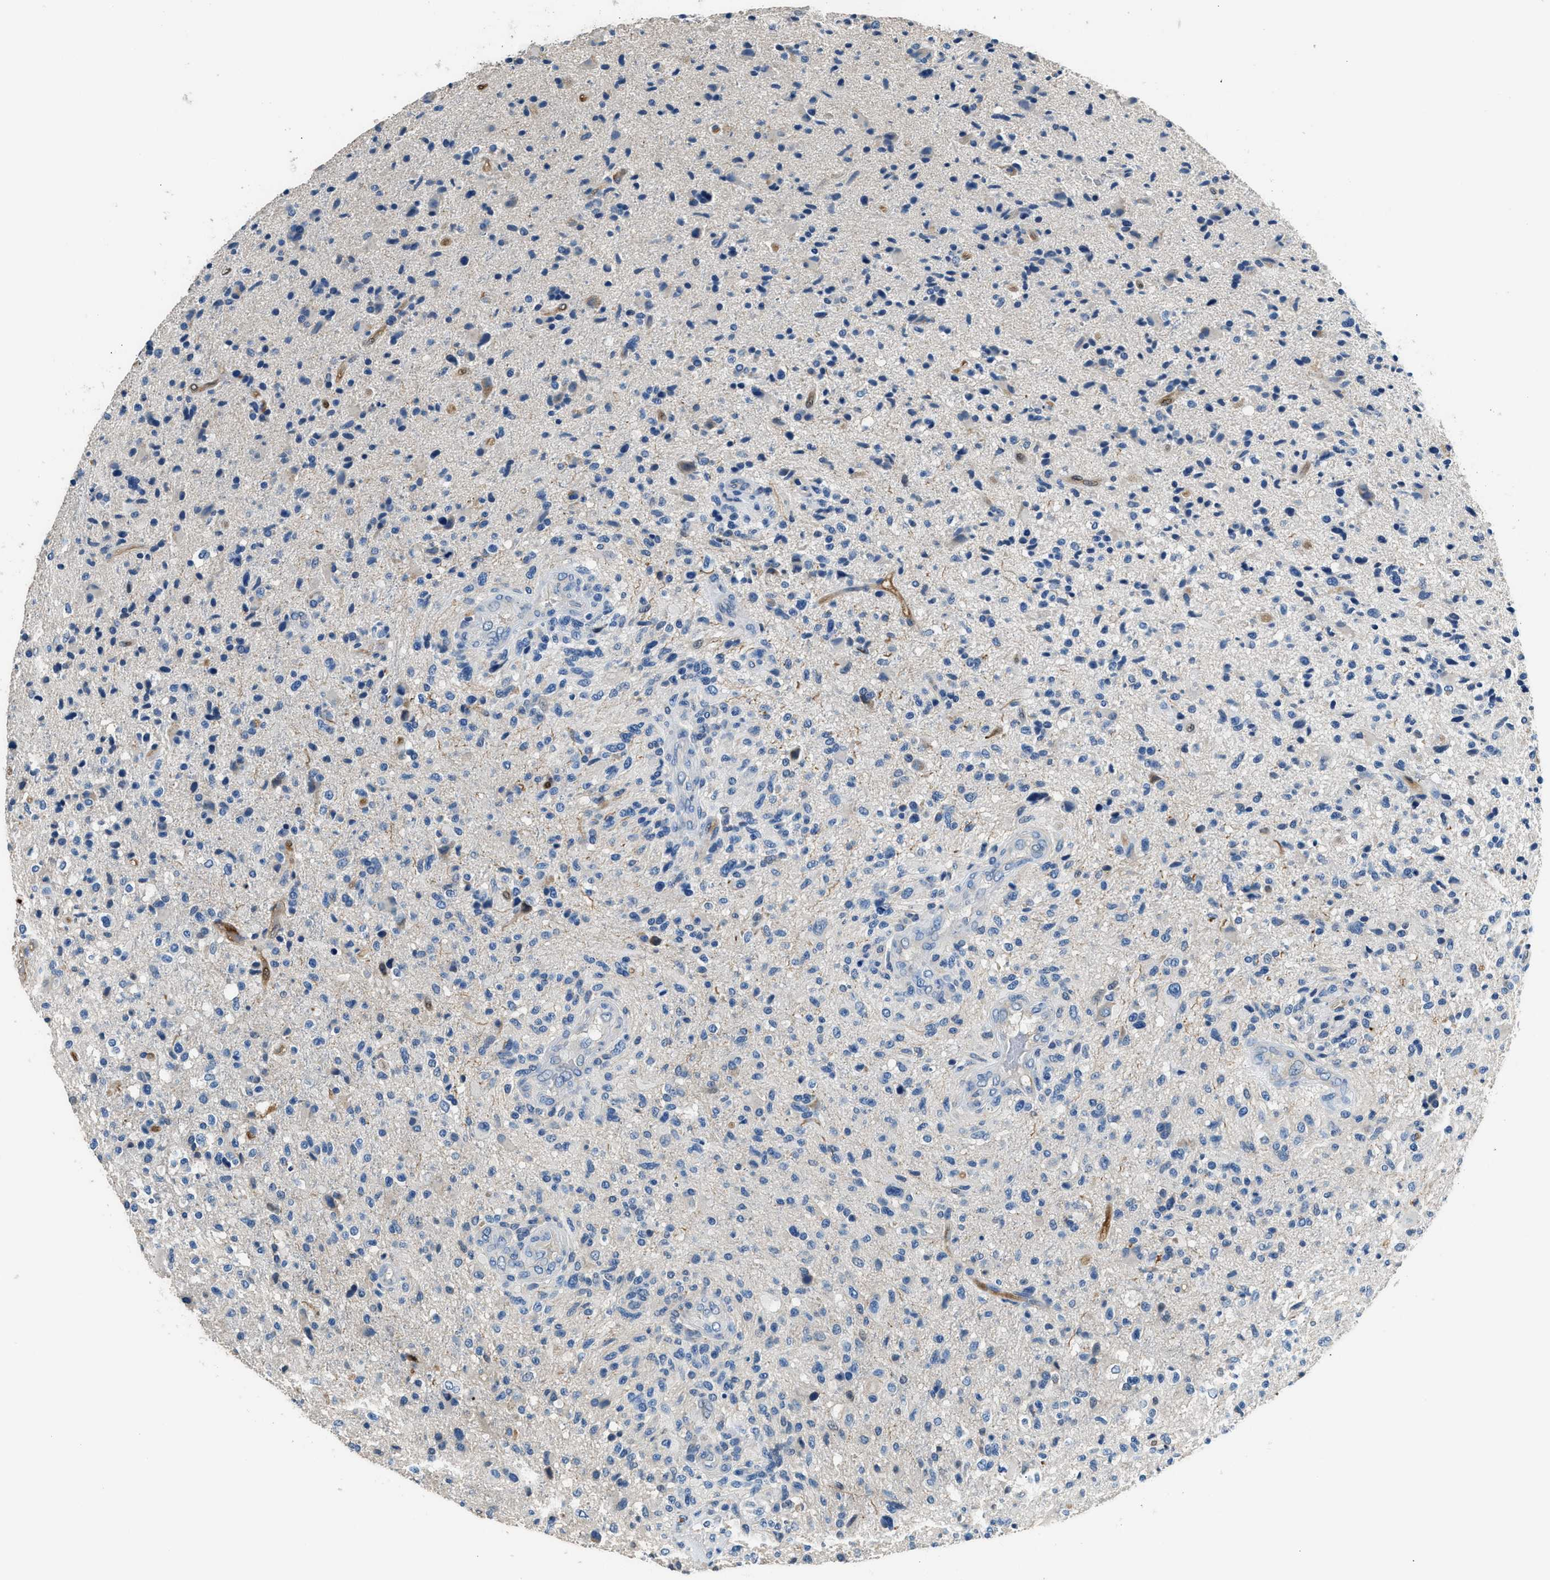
{"staining": {"intensity": "negative", "quantity": "none", "location": "none"}, "tissue": "glioma", "cell_type": "Tumor cells", "image_type": "cancer", "snomed": [{"axis": "morphology", "description": "Glioma, malignant, High grade"}, {"axis": "topography", "description": "Brain"}], "caption": "The micrograph shows no staining of tumor cells in malignant high-grade glioma.", "gene": "ANXA3", "patient": {"sex": "male", "age": 72}}